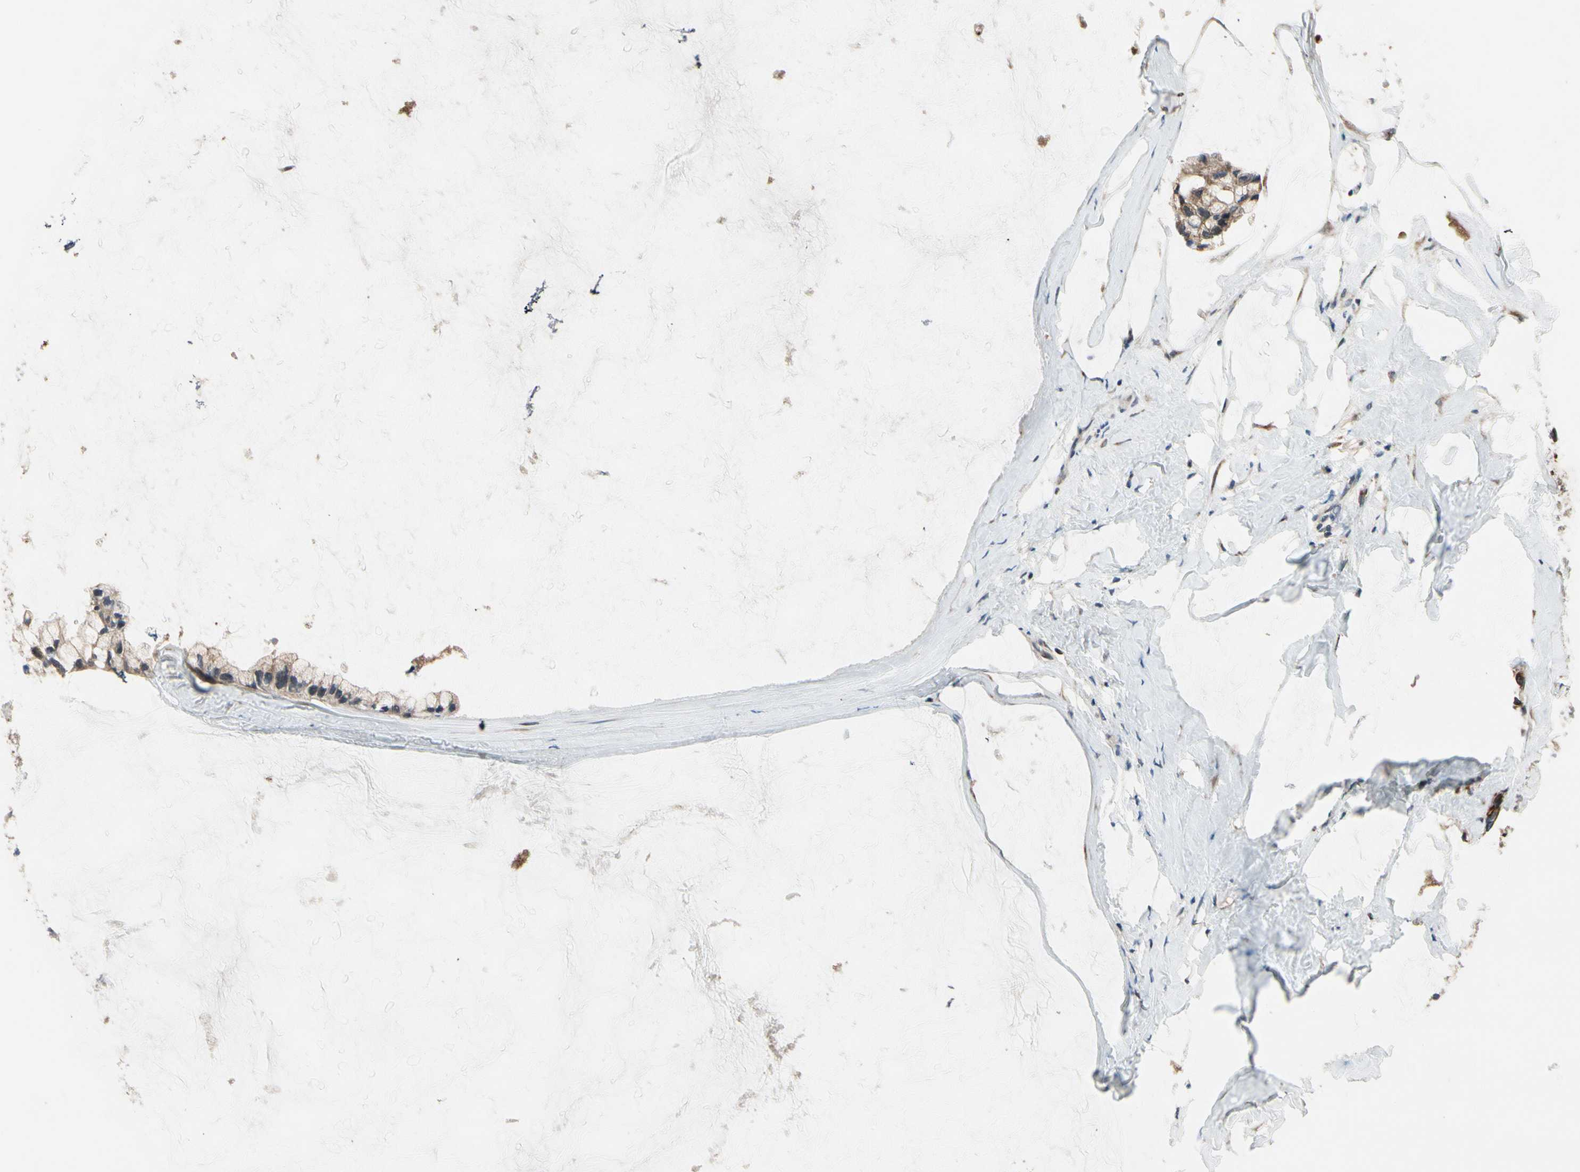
{"staining": {"intensity": "moderate", "quantity": ">75%", "location": "cytoplasmic/membranous"}, "tissue": "ovarian cancer", "cell_type": "Tumor cells", "image_type": "cancer", "snomed": [{"axis": "morphology", "description": "Cystadenocarcinoma, mucinous, NOS"}, {"axis": "topography", "description": "Ovary"}], "caption": "IHC photomicrograph of mucinous cystadenocarcinoma (ovarian) stained for a protein (brown), which demonstrates medium levels of moderate cytoplasmic/membranous positivity in approximately >75% of tumor cells.", "gene": "CGREF1", "patient": {"sex": "female", "age": 39}}